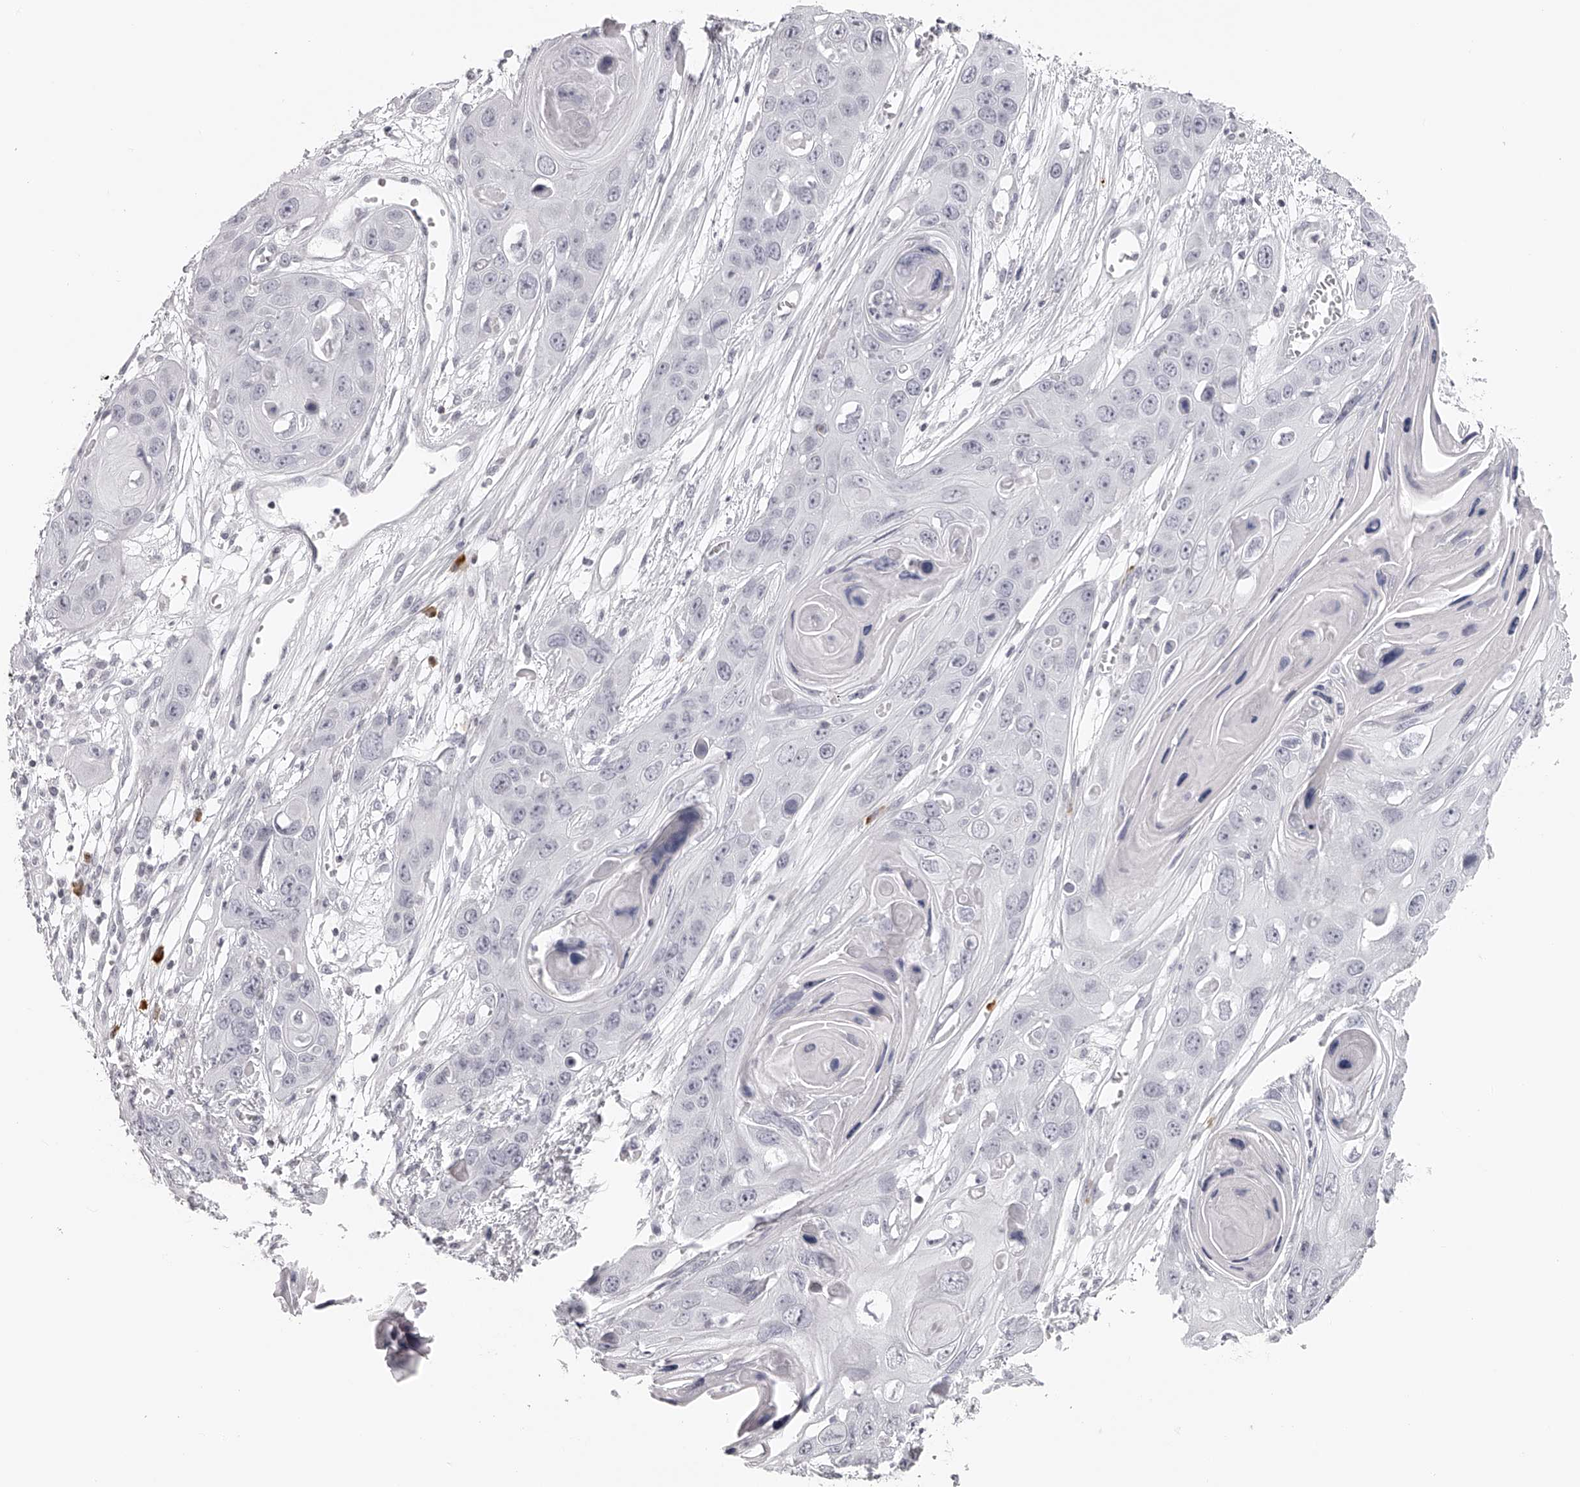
{"staining": {"intensity": "negative", "quantity": "none", "location": "none"}, "tissue": "skin cancer", "cell_type": "Tumor cells", "image_type": "cancer", "snomed": [{"axis": "morphology", "description": "Squamous cell carcinoma, NOS"}, {"axis": "topography", "description": "Skin"}], "caption": "Protein analysis of skin cancer shows no significant positivity in tumor cells.", "gene": "SEC11C", "patient": {"sex": "male", "age": 55}}